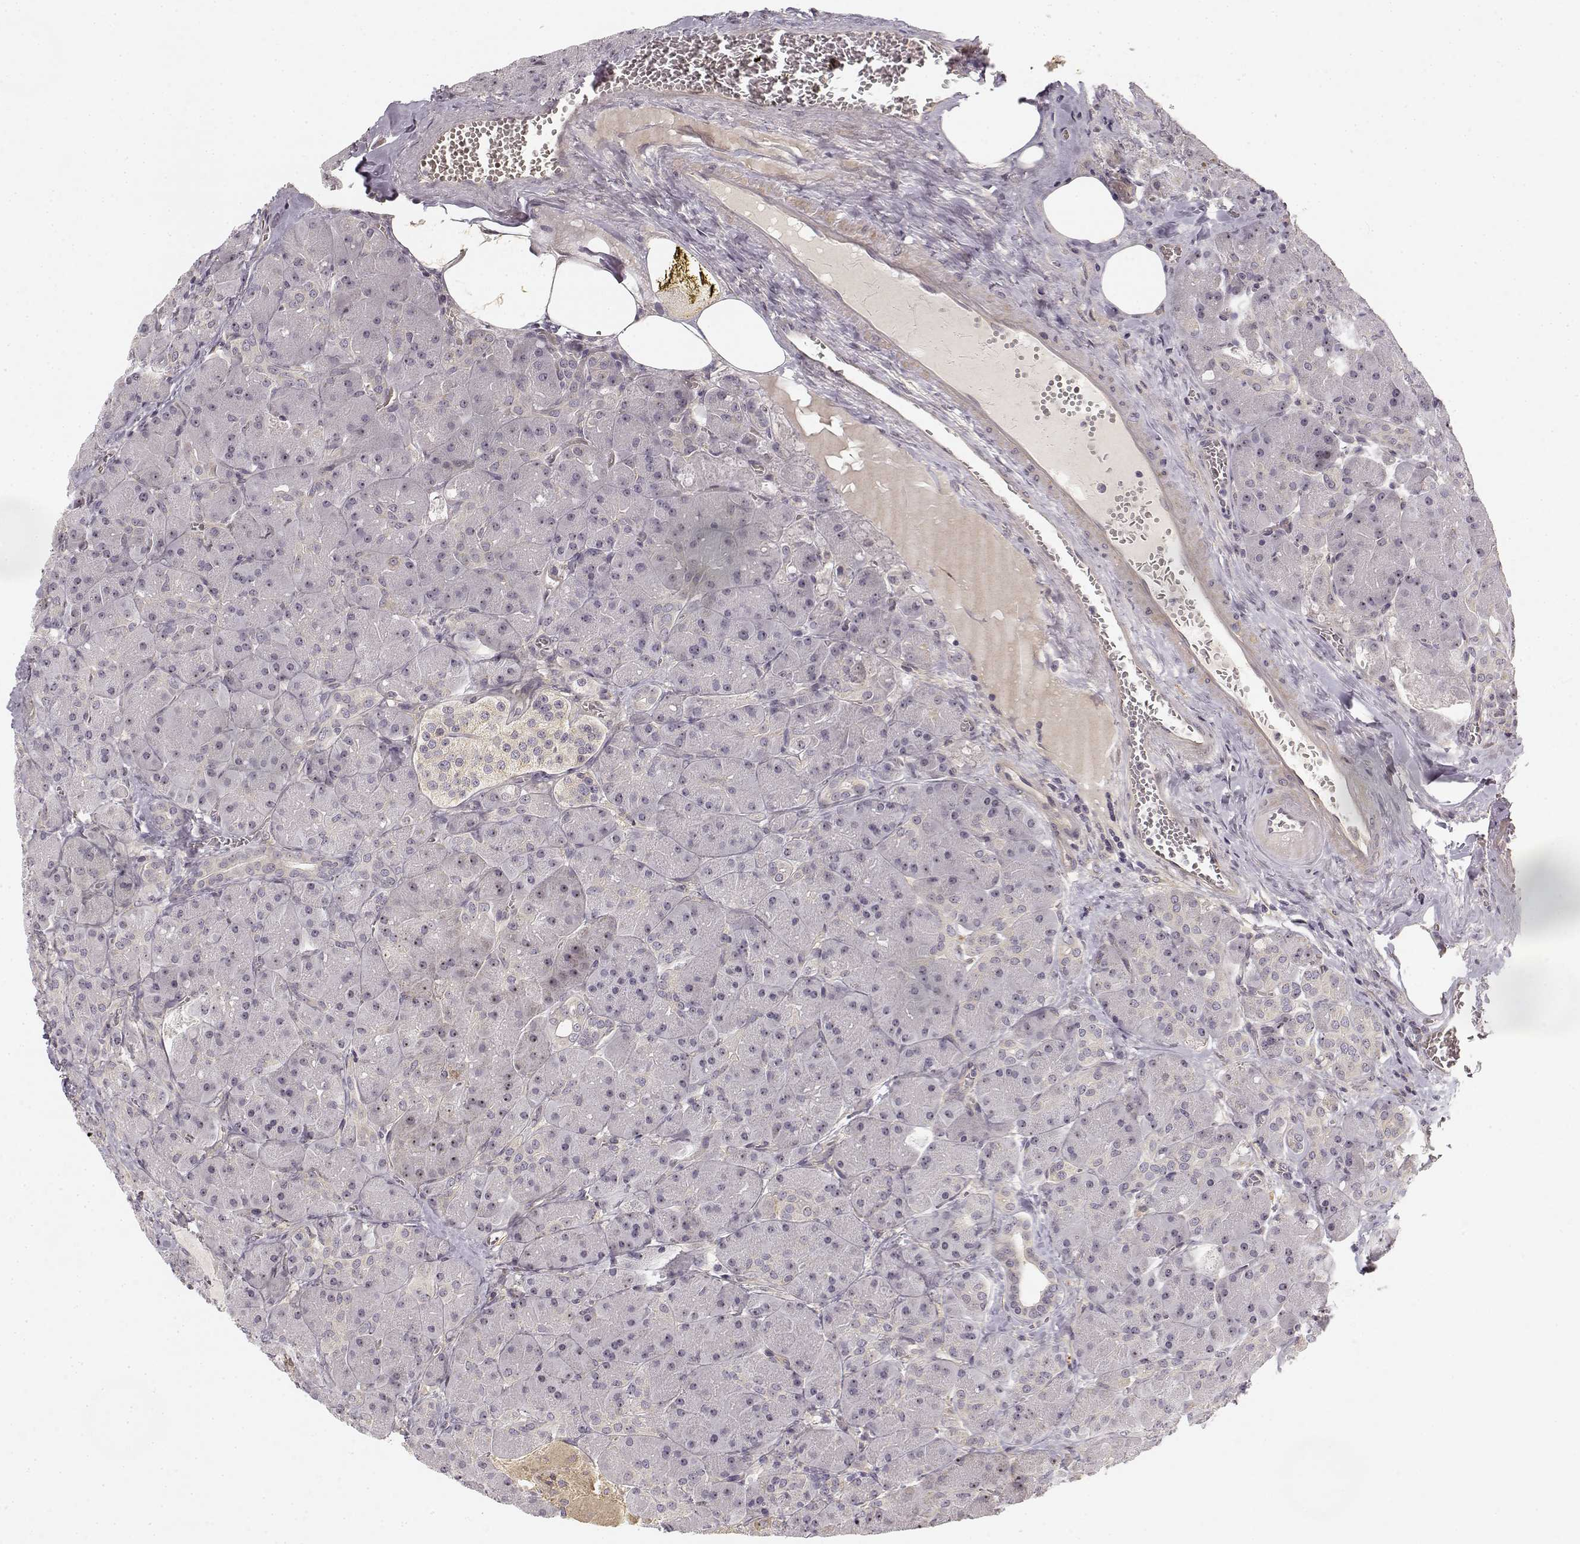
{"staining": {"intensity": "negative", "quantity": "none", "location": "none"}, "tissue": "pancreas", "cell_type": "Exocrine glandular cells", "image_type": "normal", "snomed": [{"axis": "morphology", "description": "Normal tissue, NOS"}, {"axis": "topography", "description": "Pancreas"}], "caption": "Immunohistochemistry (IHC) of benign human pancreas reveals no positivity in exocrine glandular cells.", "gene": "MED12L", "patient": {"sex": "male", "age": 55}}